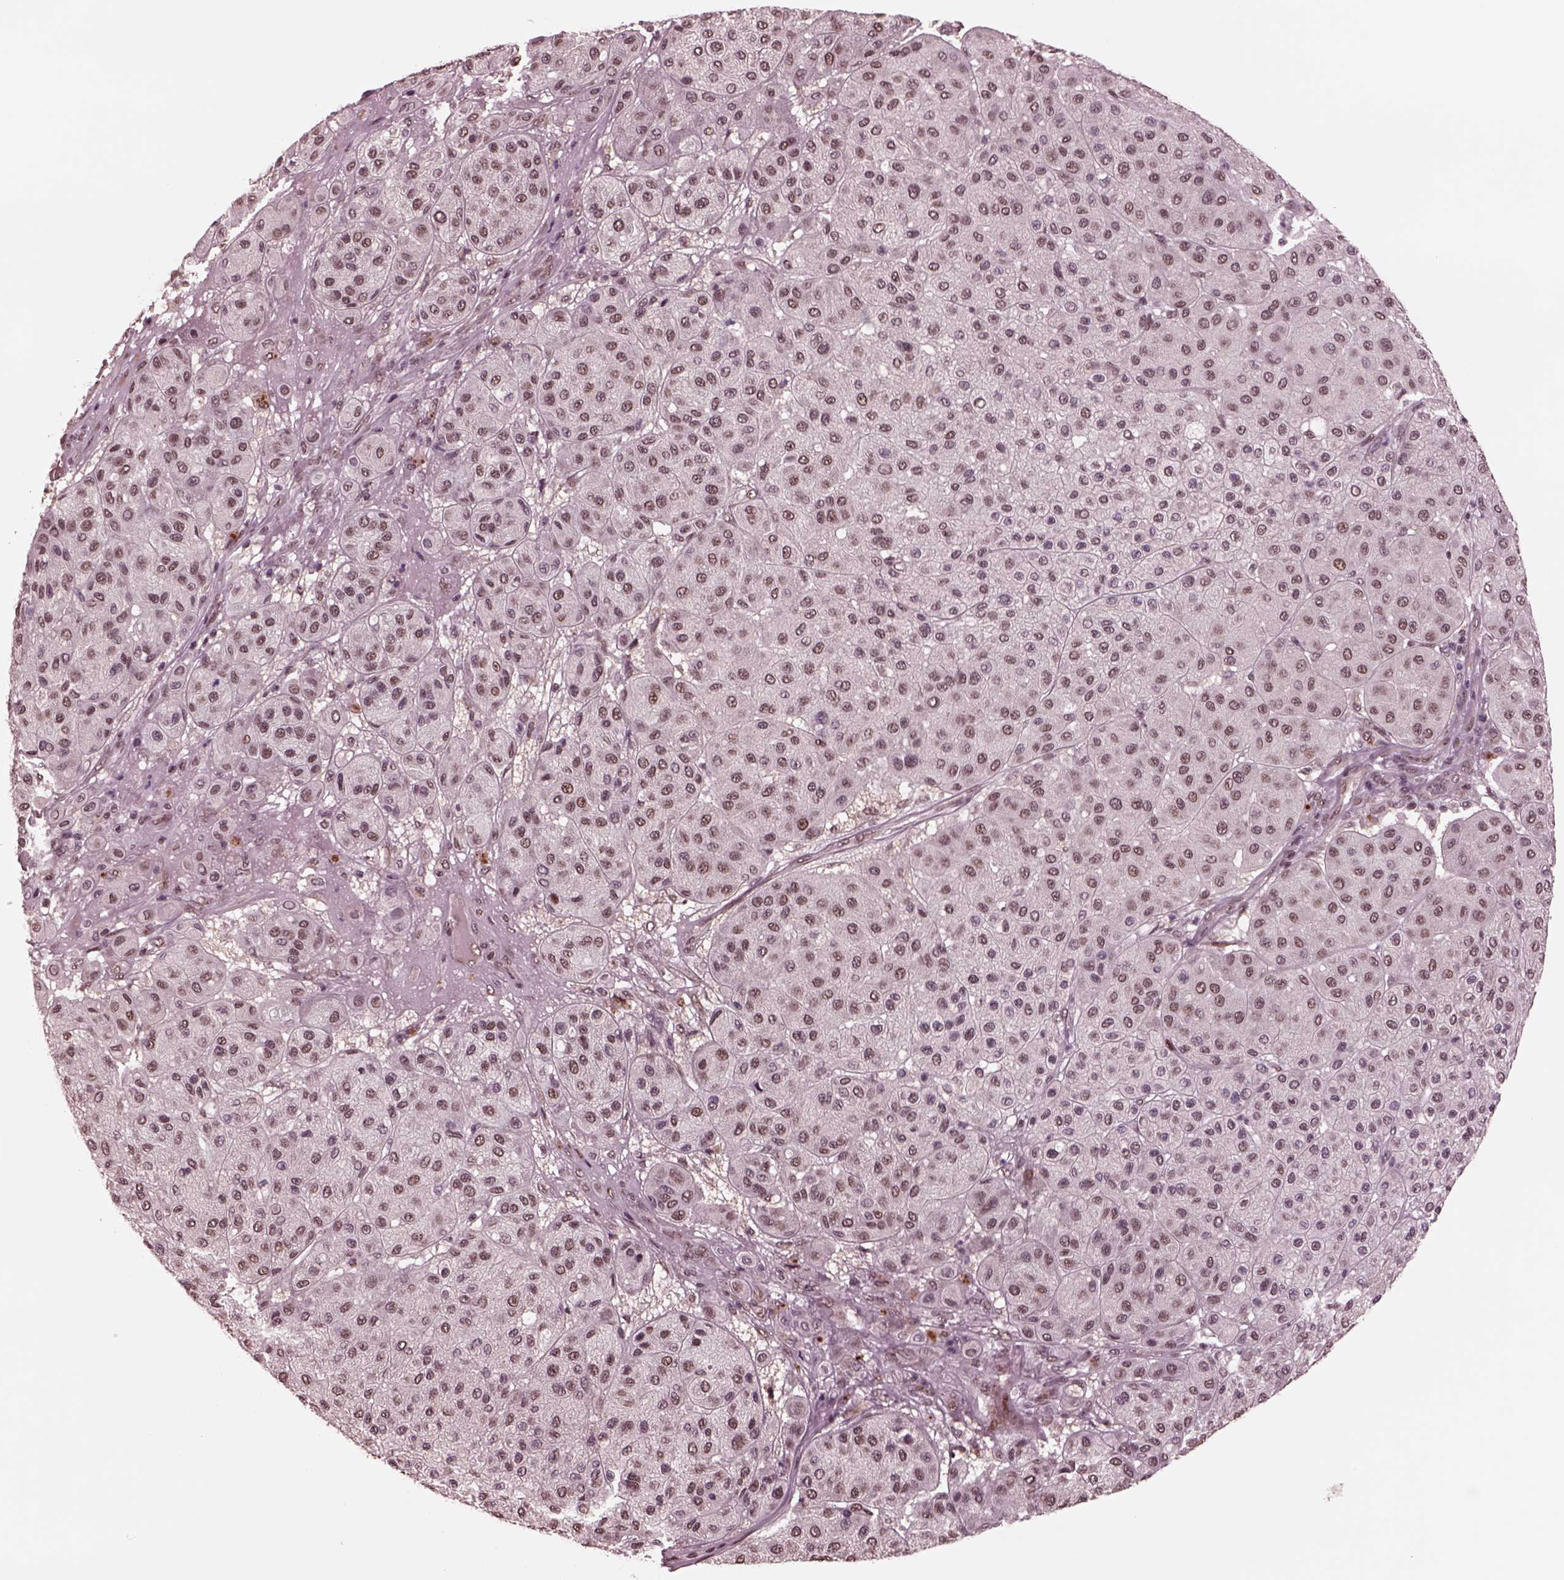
{"staining": {"intensity": "weak", "quantity": "25%-75%", "location": "nuclear"}, "tissue": "melanoma", "cell_type": "Tumor cells", "image_type": "cancer", "snomed": [{"axis": "morphology", "description": "Malignant melanoma, Metastatic site"}, {"axis": "topography", "description": "Smooth muscle"}], "caption": "IHC of melanoma shows low levels of weak nuclear staining in approximately 25%-75% of tumor cells.", "gene": "NAP1L5", "patient": {"sex": "male", "age": 41}}